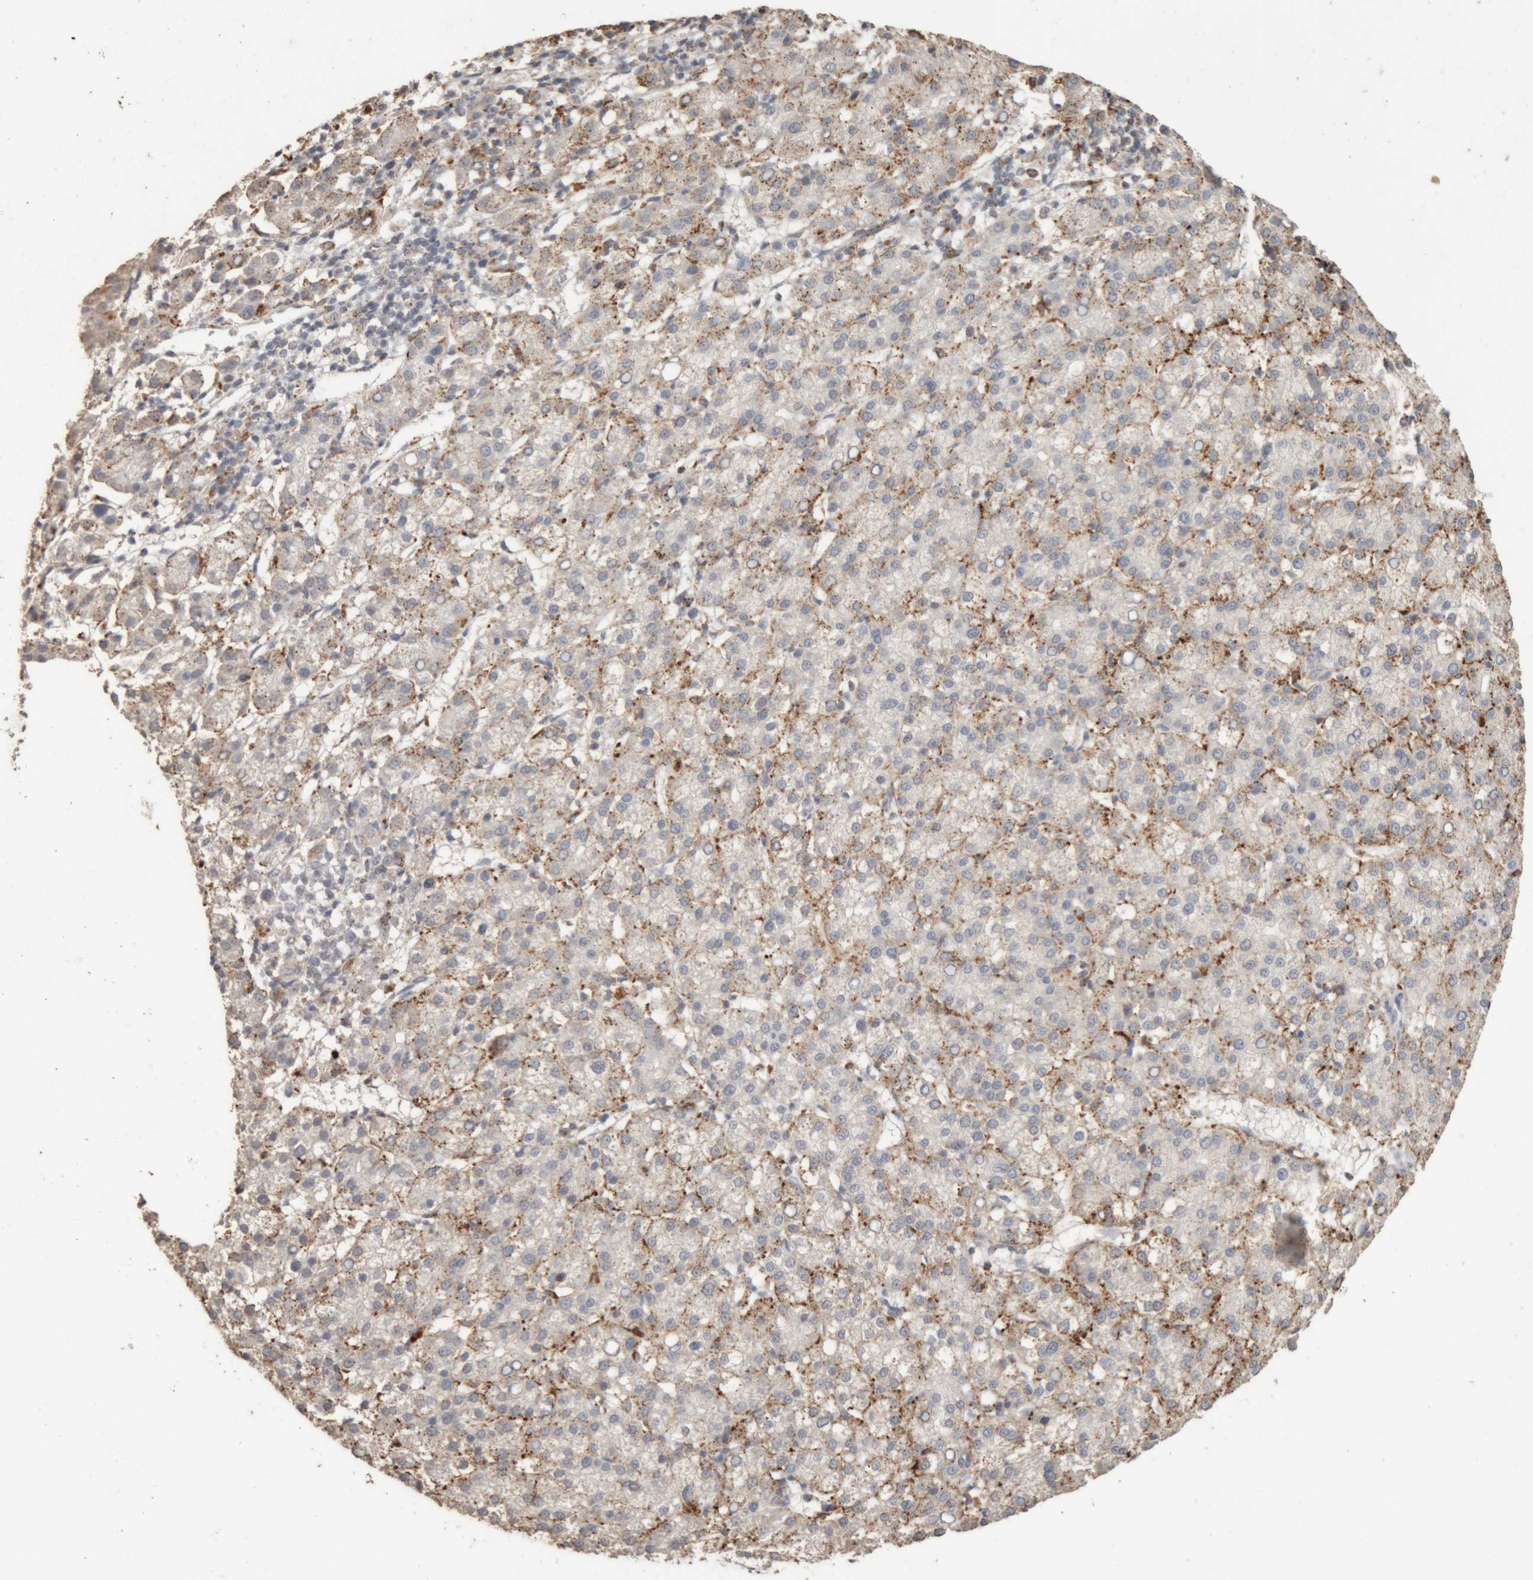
{"staining": {"intensity": "moderate", "quantity": "25%-75%", "location": "cytoplasmic/membranous"}, "tissue": "liver cancer", "cell_type": "Tumor cells", "image_type": "cancer", "snomed": [{"axis": "morphology", "description": "Carcinoma, Hepatocellular, NOS"}, {"axis": "topography", "description": "Liver"}], "caption": "There is medium levels of moderate cytoplasmic/membranous expression in tumor cells of hepatocellular carcinoma (liver), as demonstrated by immunohistochemical staining (brown color).", "gene": "ARSA", "patient": {"sex": "female", "age": 58}}